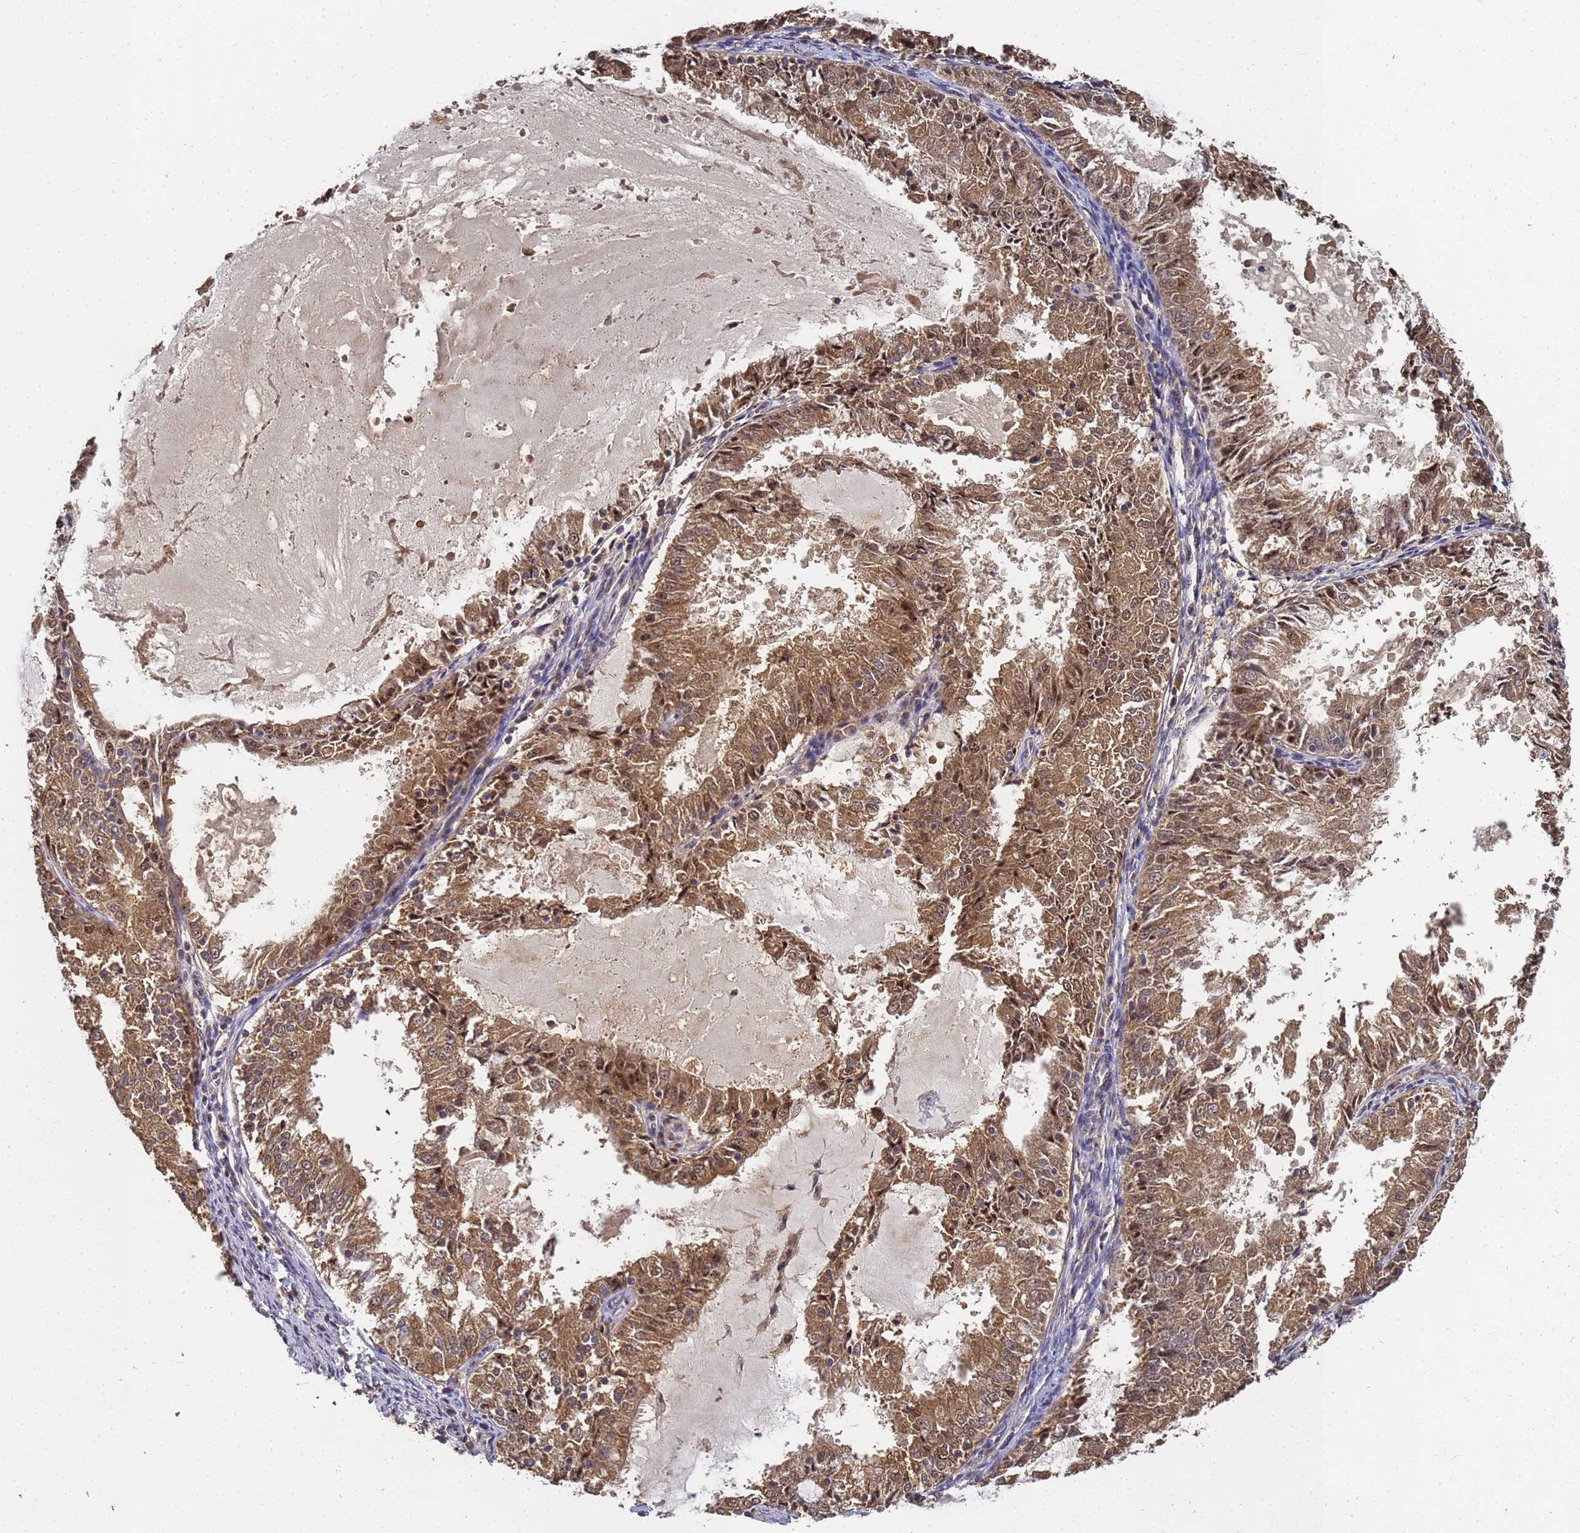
{"staining": {"intensity": "moderate", "quantity": ">75%", "location": "cytoplasmic/membranous,nuclear"}, "tissue": "endometrial cancer", "cell_type": "Tumor cells", "image_type": "cancer", "snomed": [{"axis": "morphology", "description": "Adenocarcinoma, NOS"}, {"axis": "topography", "description": "Endometrium"}], "caption": "The image shows staining of adenocarcinoma (endometrial), revealing moderate cytoplasmic/membranous and nuclear protein staining (brown color) within tumor cells.", "gene": "SECISBP2", "patient": {"sex": "female", "age": 57}}